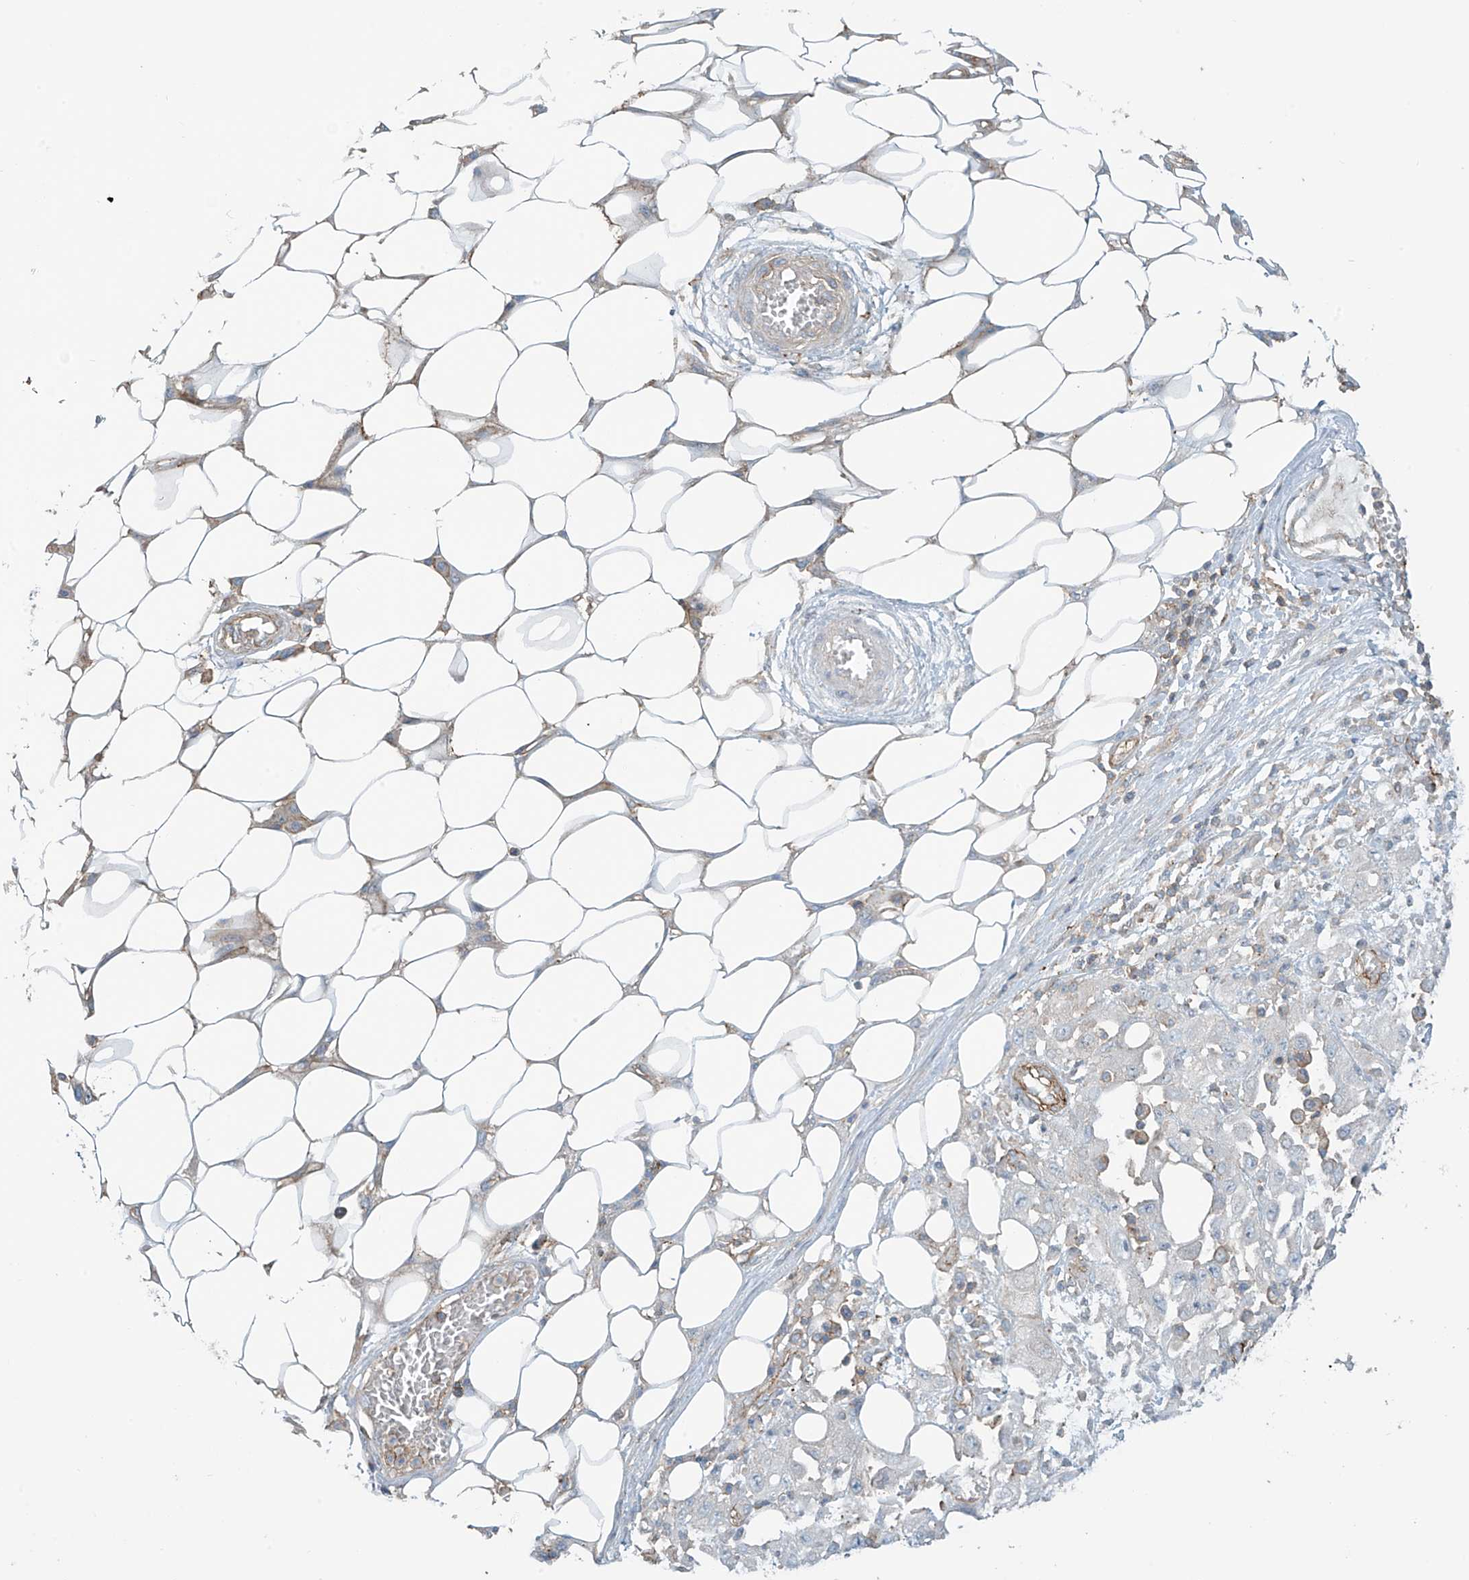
{"staining": {"intensity": "negative", "quantity": "none", "location": "none"}, "tissue": "skin cancer", "cell_type": "Tumor cells", "image_type": "cancer", "snomed": [{"axis": "morphology", "description": "Squamous cell carcinoma, NOS"}, {"axis": "morphology", "description": "Squamous cell carcinoma, metastatic, NOS"}, {"axis": "topography", "description": "Skin"}, {"axis": "topography", "description": "Lymph node"}], "caption": "An image of human skin cancer (squamous cell carcinoma) is negative for staining in tumor cells.", "gene": "SLC9A2", "patient": {"sex": "male", "age": 75}}